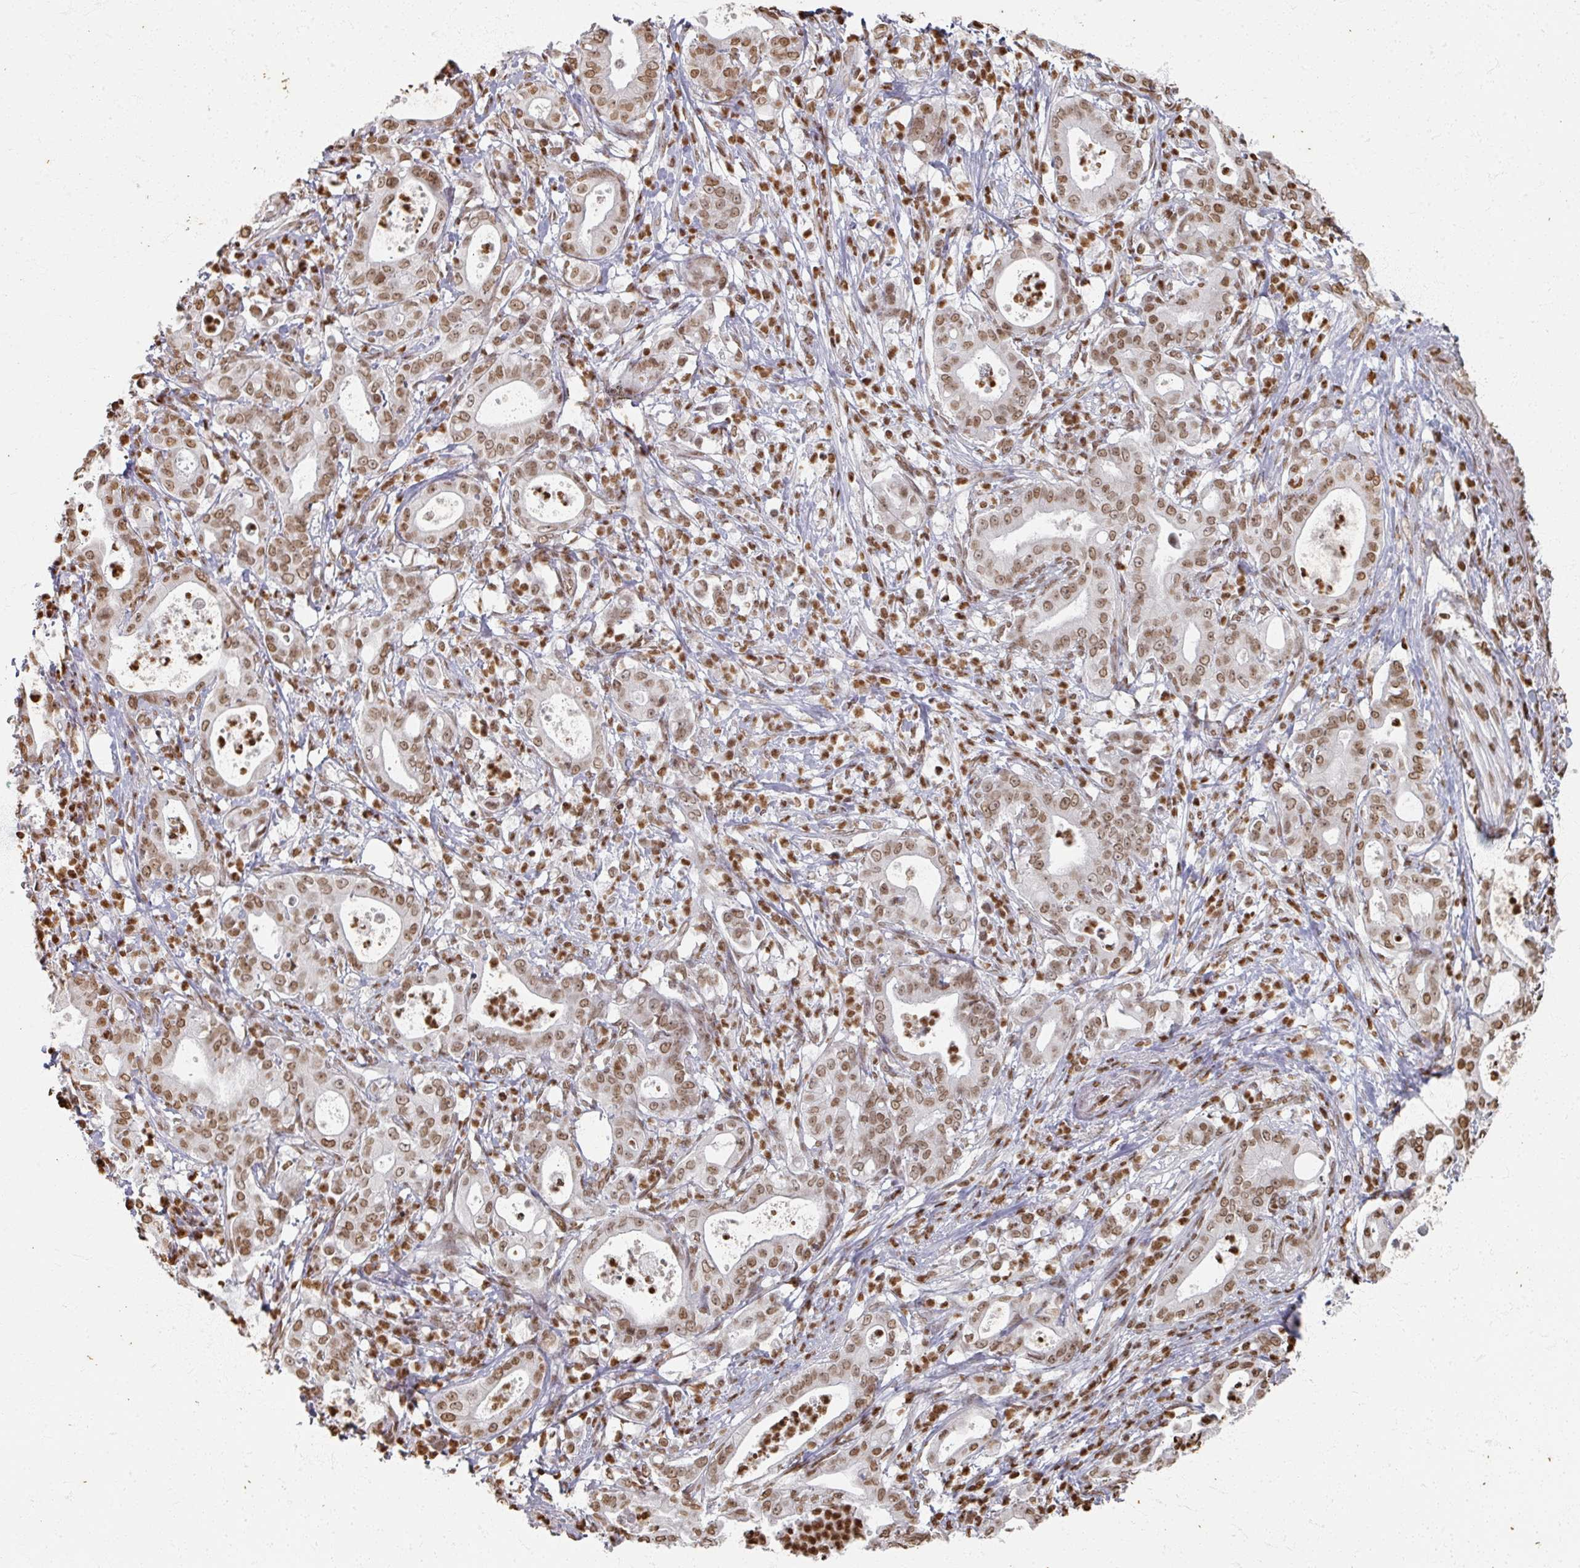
{"staining": {"intensity": "moderate", "quantity": ">75%", "location": "nuclear"}, "tissue": "pancreatic cancer", "cell_type": "Tumor cells", "image_type": "cancer", "snomed": [{"axis": "morphology", "description": "Adenocarcinoma, NOS"}, {"axis": "topography", "description": "Pancreas"}], "caption": "DAB immunohistochemical staining of human adenocarcinoma (pancreatic) displays moderate nuclear protein positivity in approximately >75% of tumor cells. The staining was performed using DAB (3,3'-diaminobenzidine), with brown indicating positive protein expression. Nuclei are stained blue with hematoxylin.", "gene": "DCUN1D5", "patient": {"sex": "male", "age": 71}}